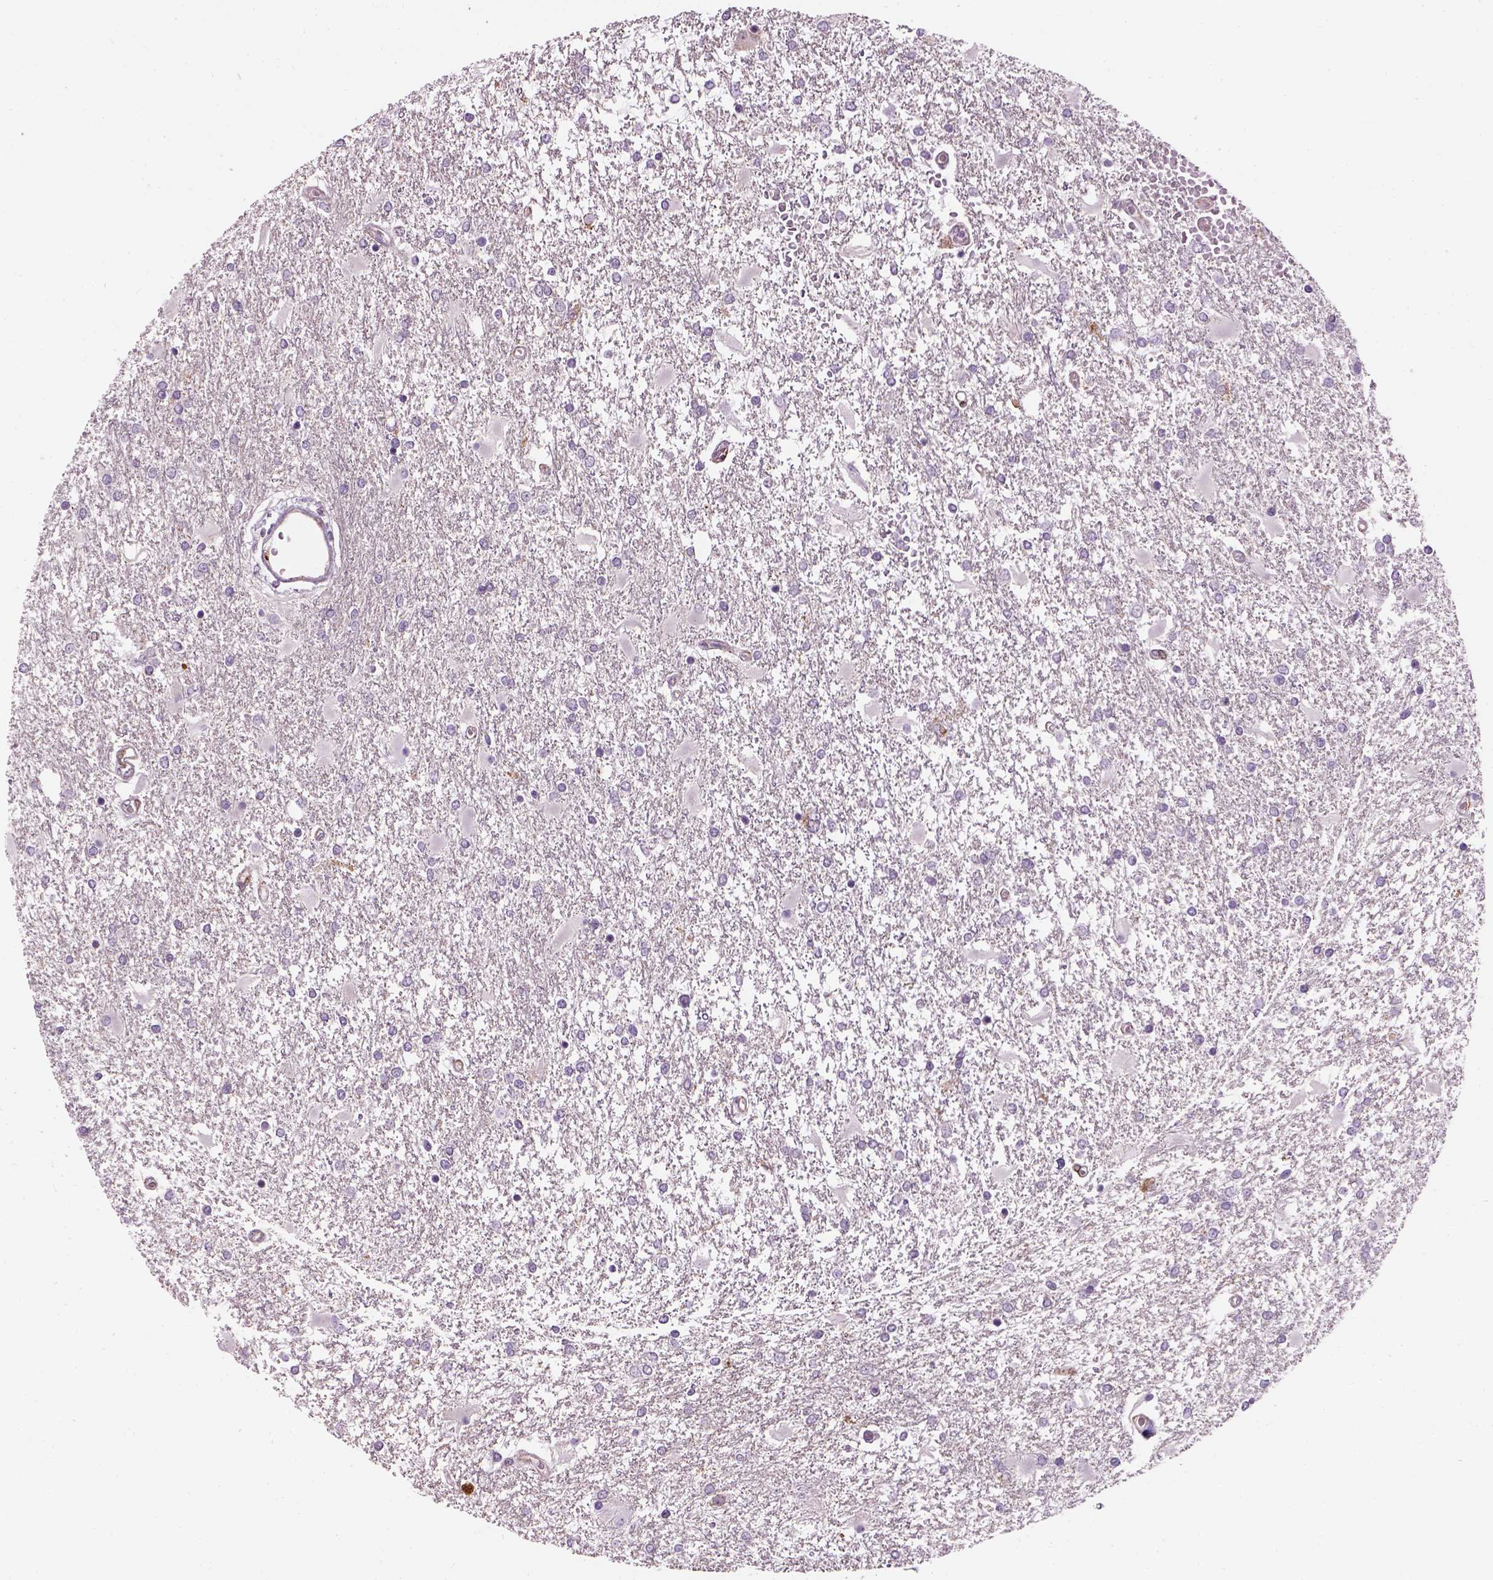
{"staining": {"intensity": "negative", "quantity": "none", "location": "none"}, "tissue": "glioma", "cell_type": "Tumor cells", "image_type": "cancer", "snomed": [{"axis": "morphology", "description": "Glioma, malignant, High grade"}, {"axis": "topography", "description": "Cerebral cortex"}], "caption": "The micrograph shows no significant expression in tumor cells of malignant glioma (high-grade).", "gene": "XK", "patient": {"sex": "male", "age": 79}}